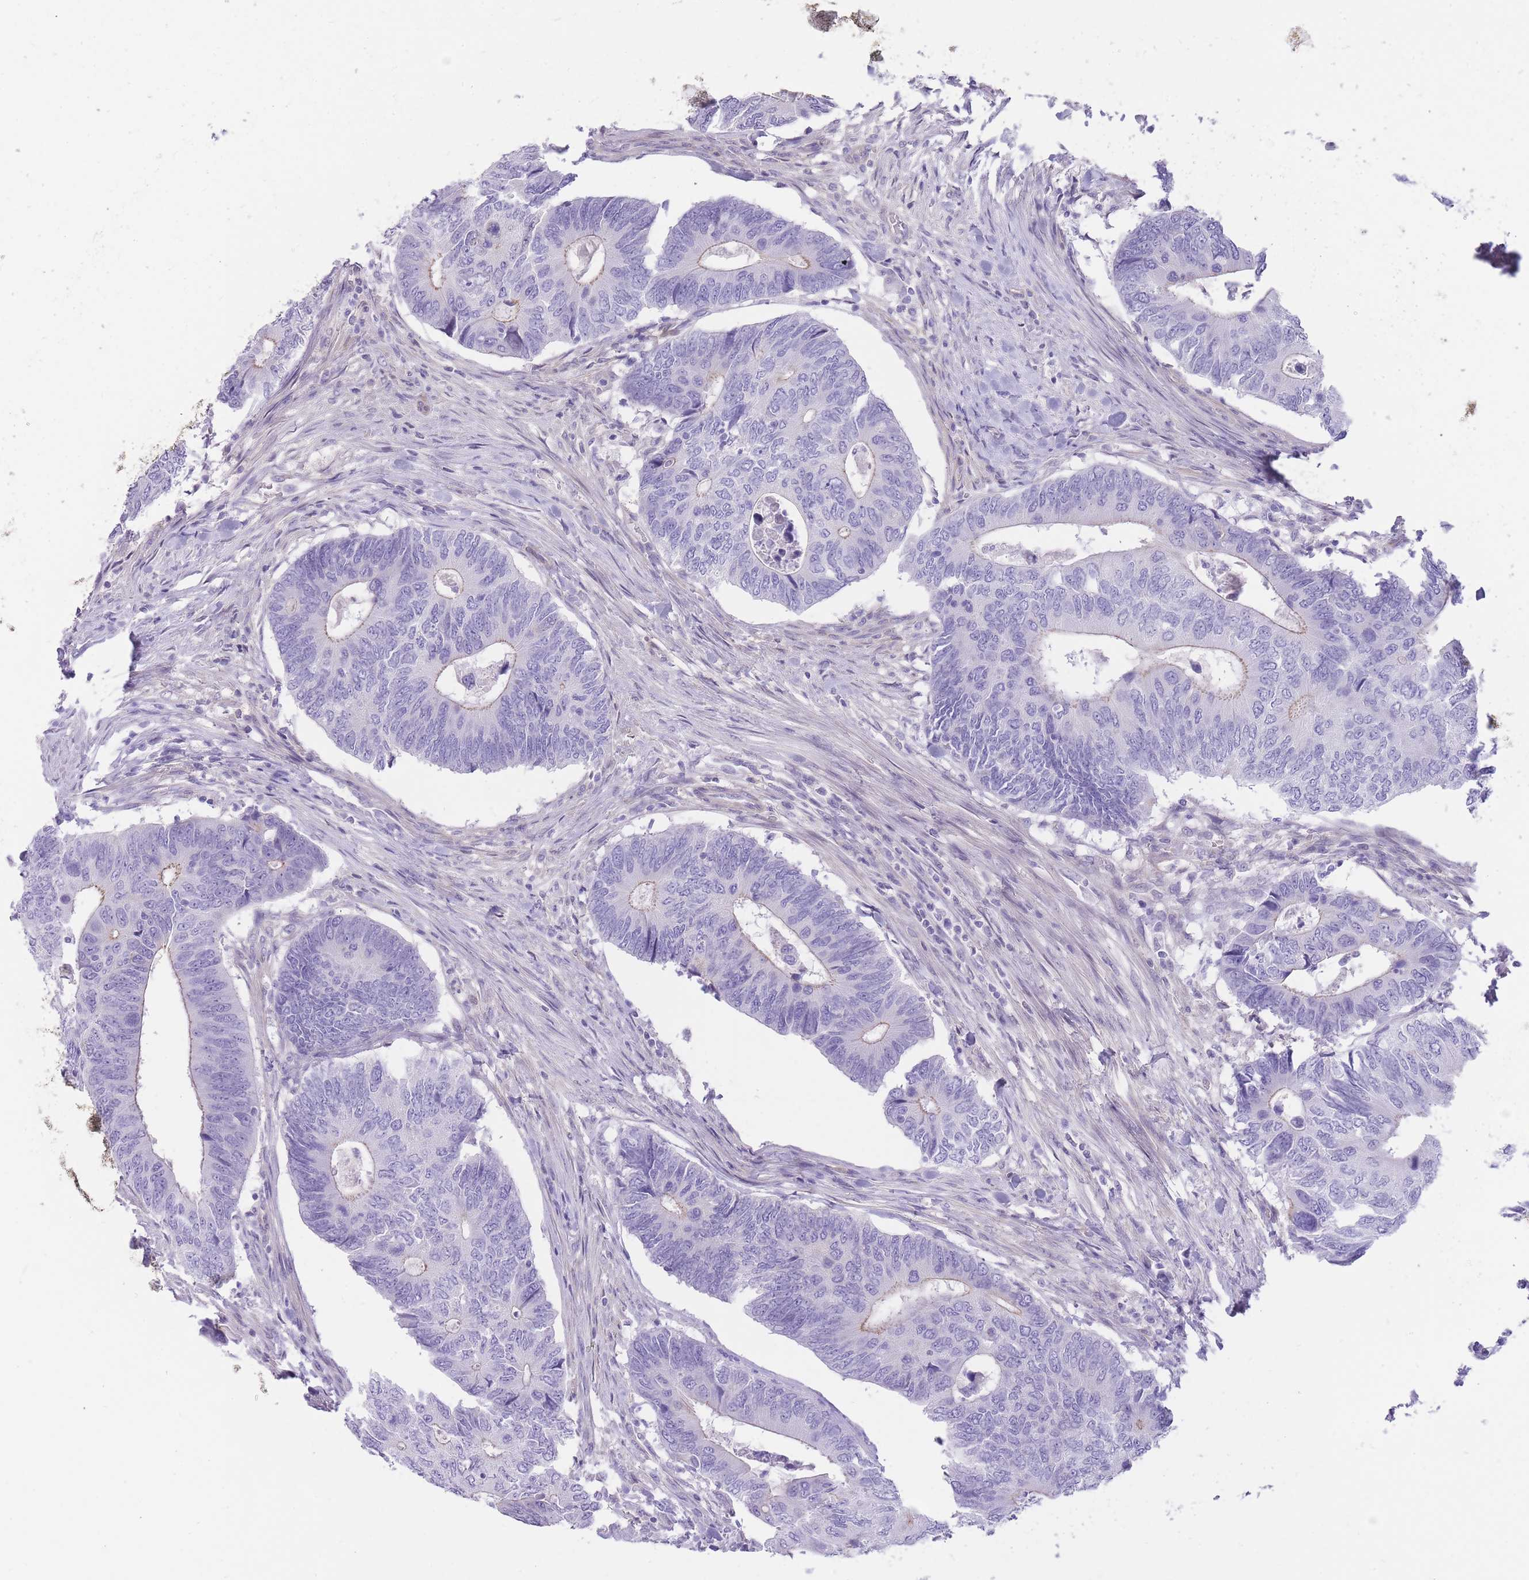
{"staining": {"intensity": "negative", "quantity": "none", "location": "none"}, "tissue": "colorectal cancer", "cell_type": "Tumor cells", "image_type": "cancer", "snomed": [{"axis": "morphology", "description": "Adenocarcinoma, NOS"}, {"axis": "topography", "description": "Colon"}], "caption": "Micrograph shows no significant protein positivity in tumor cells of adenocarcinoma (colorectal).", "gene": "OR11H12", "patient": {"sex": "male", "age": 87}}